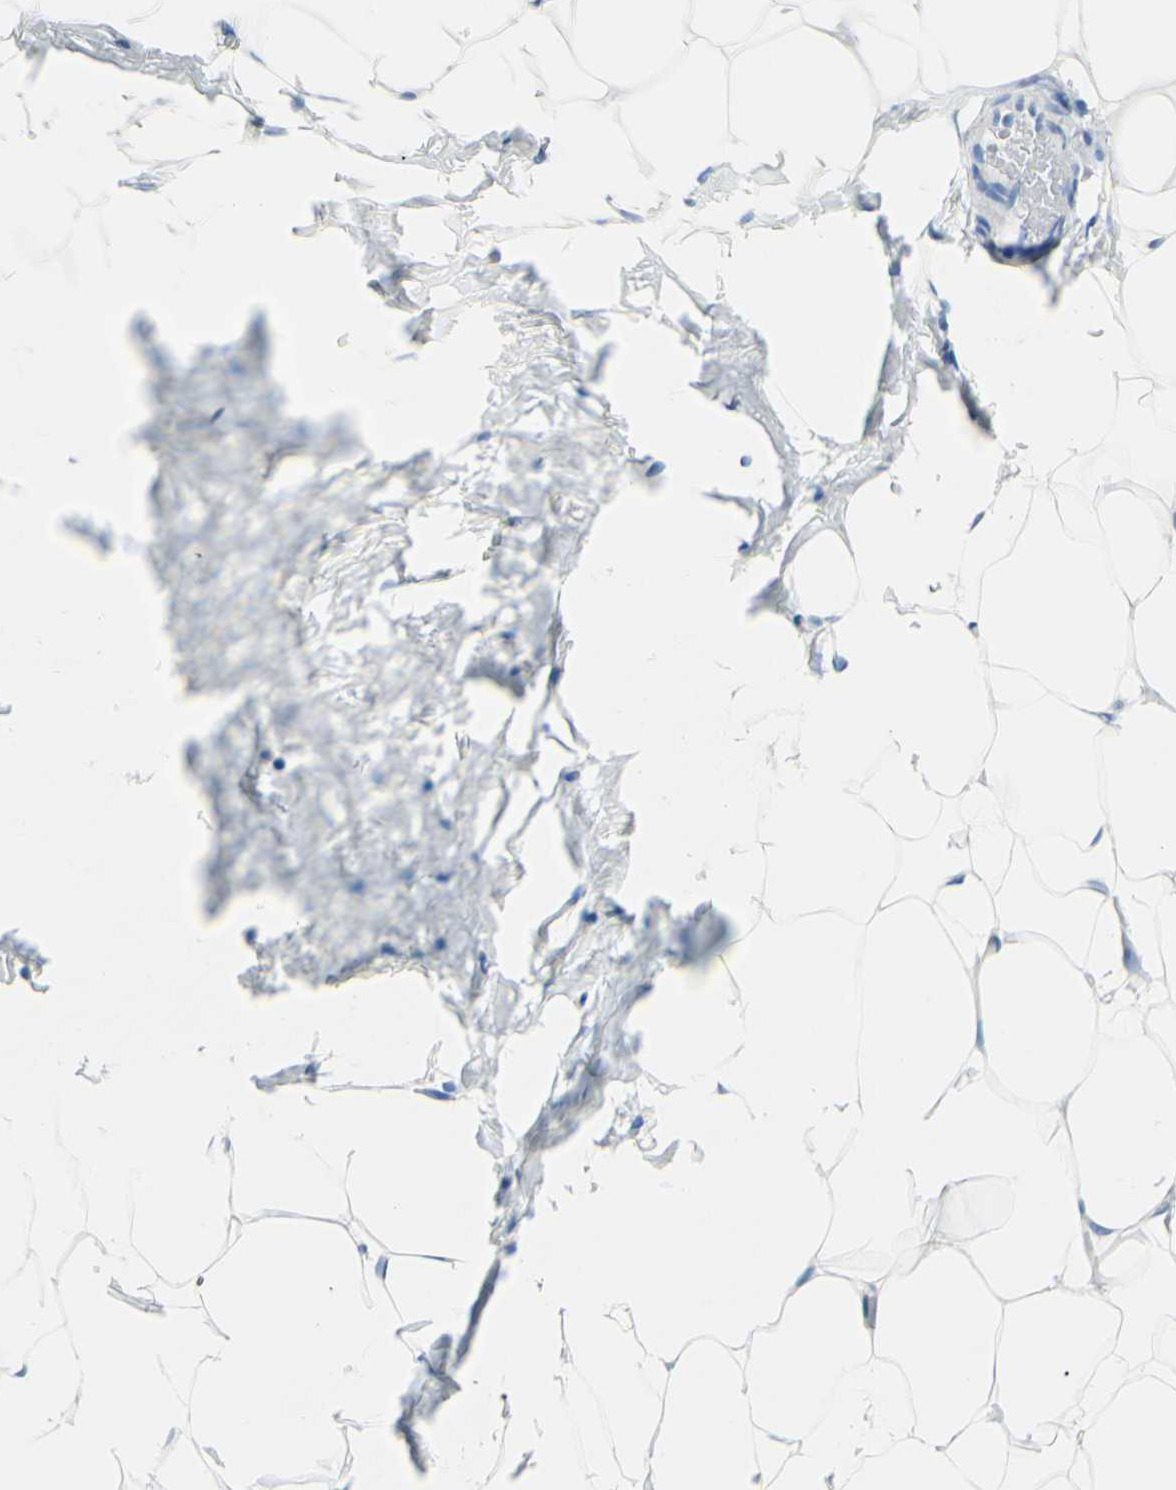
{"staining": {"intensity": "negative", "quantity": "none", "location": "none"}, "tissue": "adipose tissue", "cell_type": "Adipocytes", "image_type": "normal", "snomed": [{"axis": "morphology", "description": "Normal tissue, NOS"}, {"axis": "topography", "description": "Breast"}, {"axis": "topography", "description": "Adipose tissue"}], "caption": "Micrograph shows no significant protein staining in adipocytes of unremarkable adipose tissue.", "gene": "PIGR", "patient": {"sex": "female", "age": 25}}